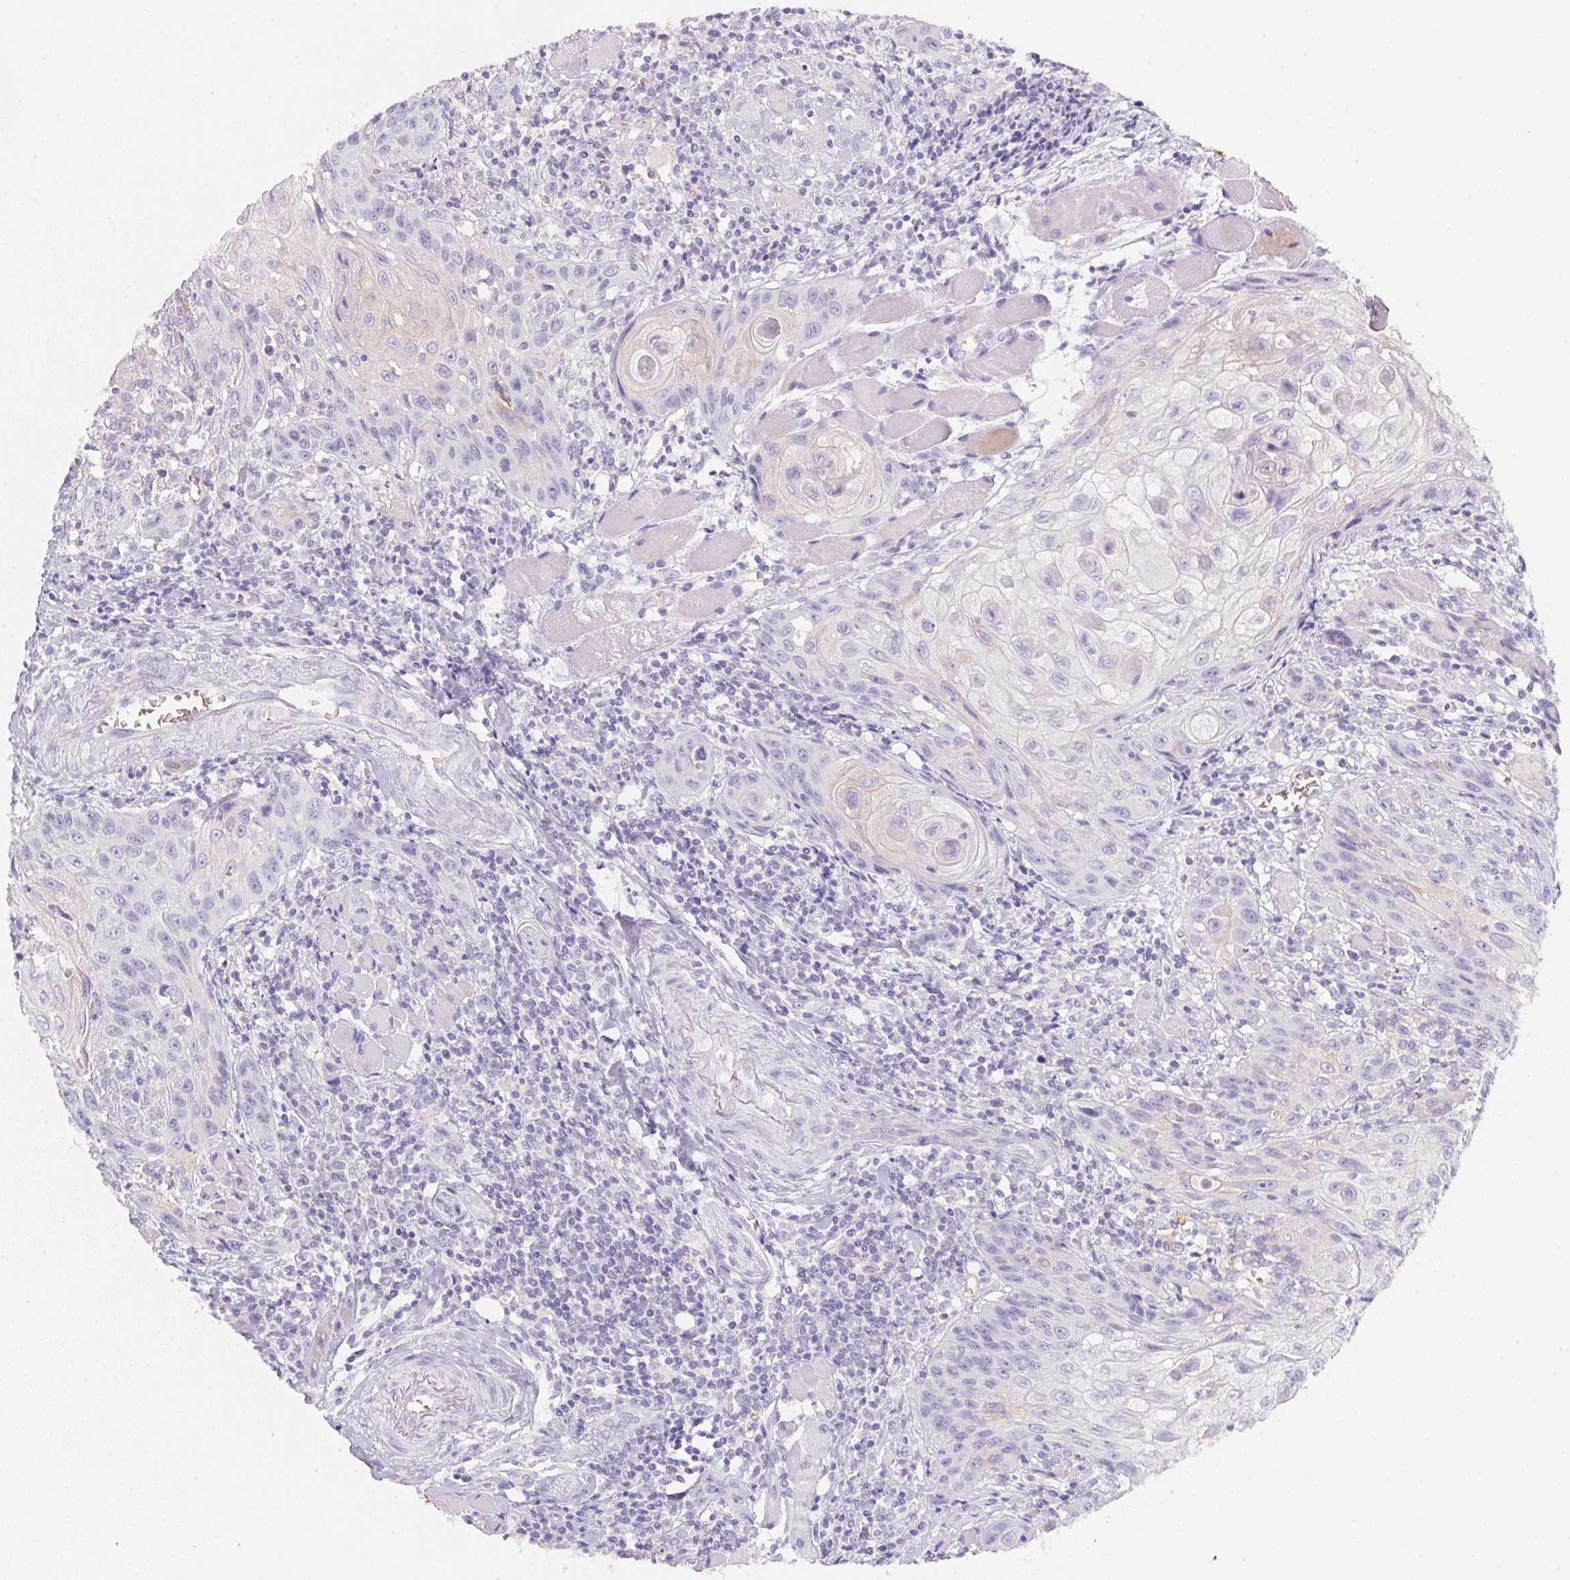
{"staining": {"intensity": "negative", "quantity": "none", "location": "none"}, "tissue": "head and neck cancer", "cell_type": "Tumor cells", "image_type": "cancer", "snomed": [{"axis": "morphology", "description": "Squamous cell carcinoma, NOS"}, {"axis": "topography", "description": "Oral tissue"}, {"axis": "topography", "description": "Head-Neck"}], "caption": "This photomicrograph is of head and neck squamous cell carcinoma stained with immunohistochemistry (IHC) to label a protein in brown with the nuclei are counter-stained blue. There is no staining in tumor cells.", "gene": "DCD", "patient": {"sex": "male", "age": 58}}